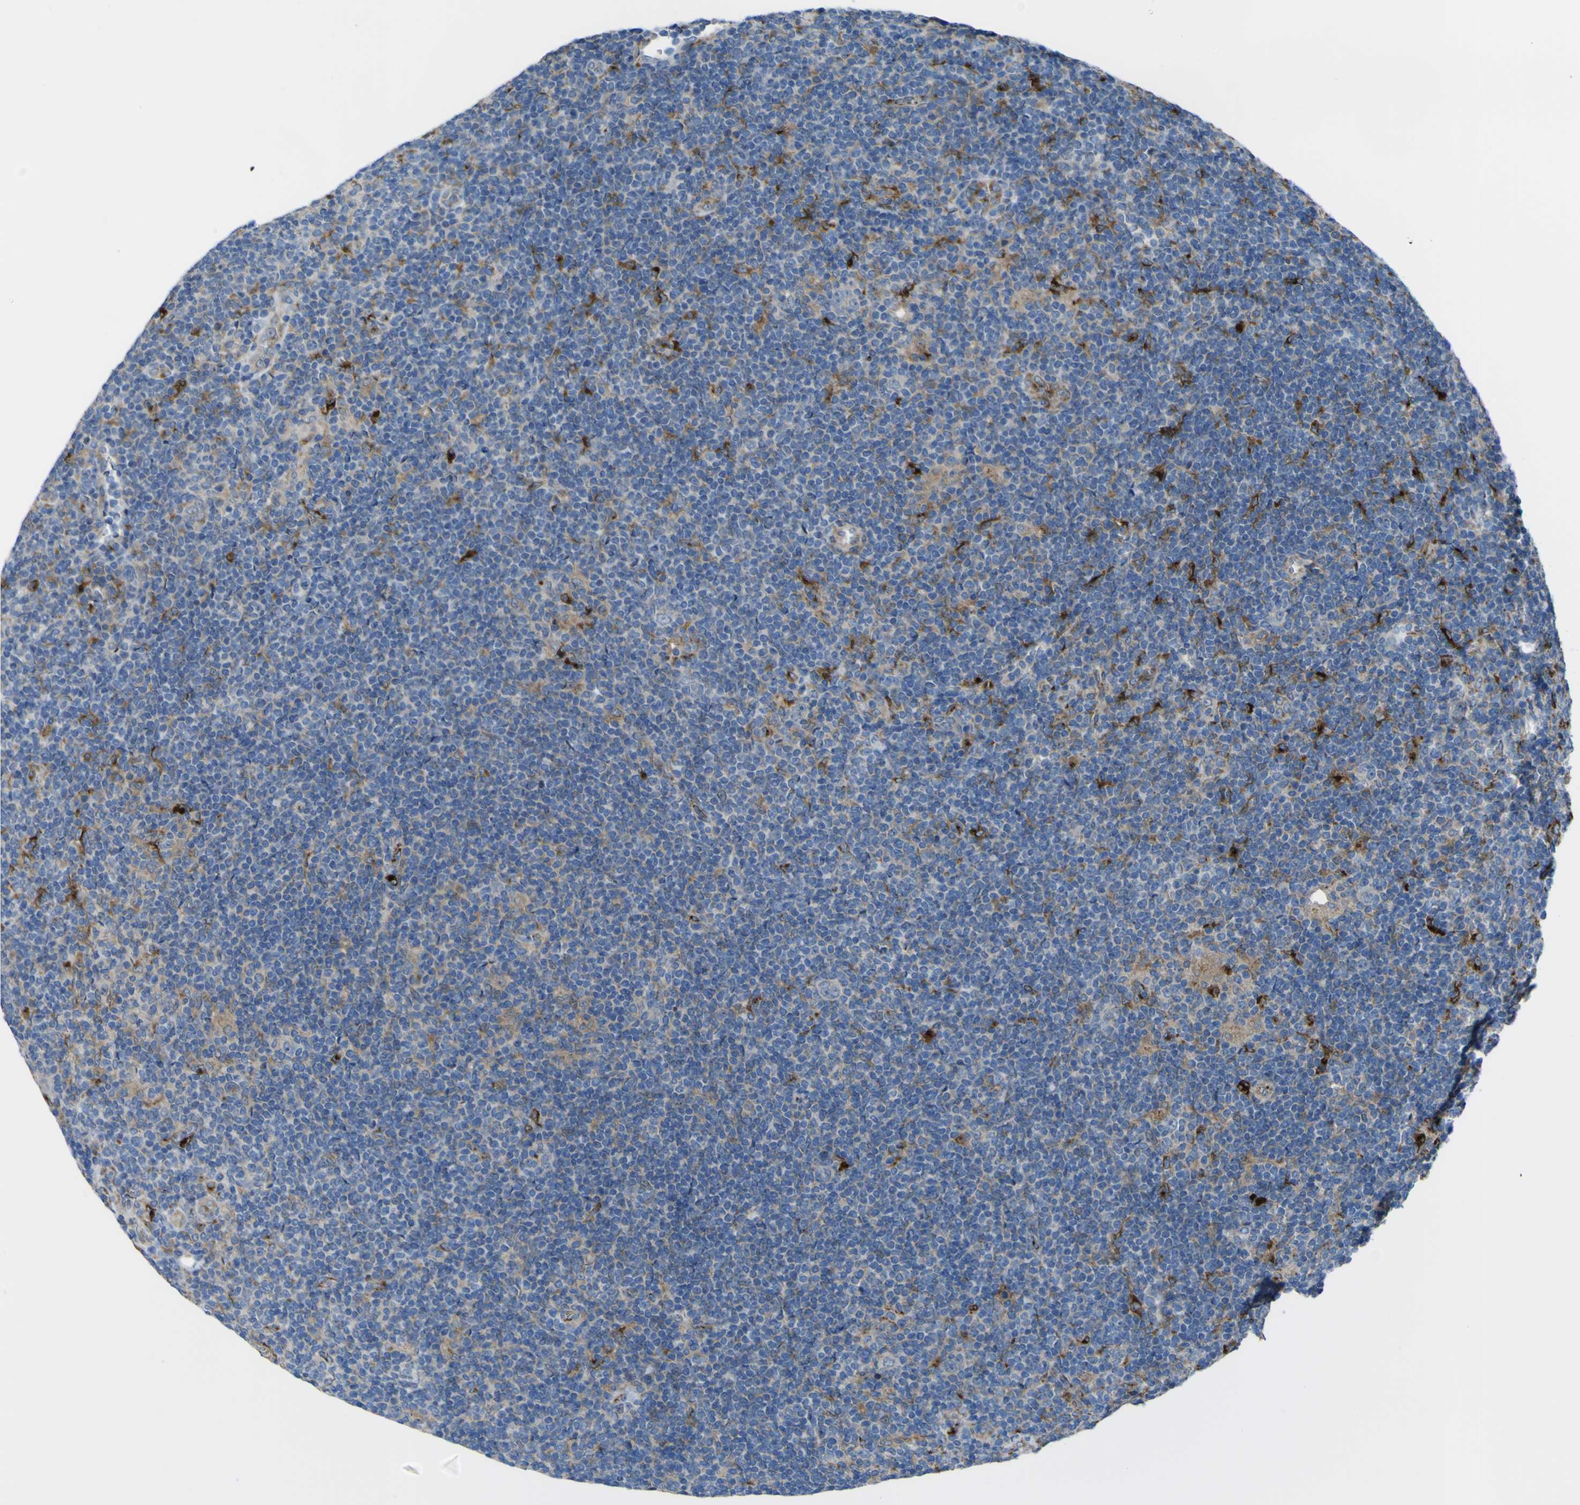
{"staining": {"intensity": "weak", "quantity": "<25%", "location": "cytoplasmic/membranous"}, "tissue": "lymphoma", "cell_type": "Tumor cells", "image_type": "cancer", "snomed": [{"axis": "morphology", "description": "Hodgkin's disease, NOS"}, {"axis": "topography", "description": "Lymph node"}], "caption": "There is no significant expression in tumor cells of lymphoma.", "gene": "CST3", "patient": {"sex": "female", "age": 57}}